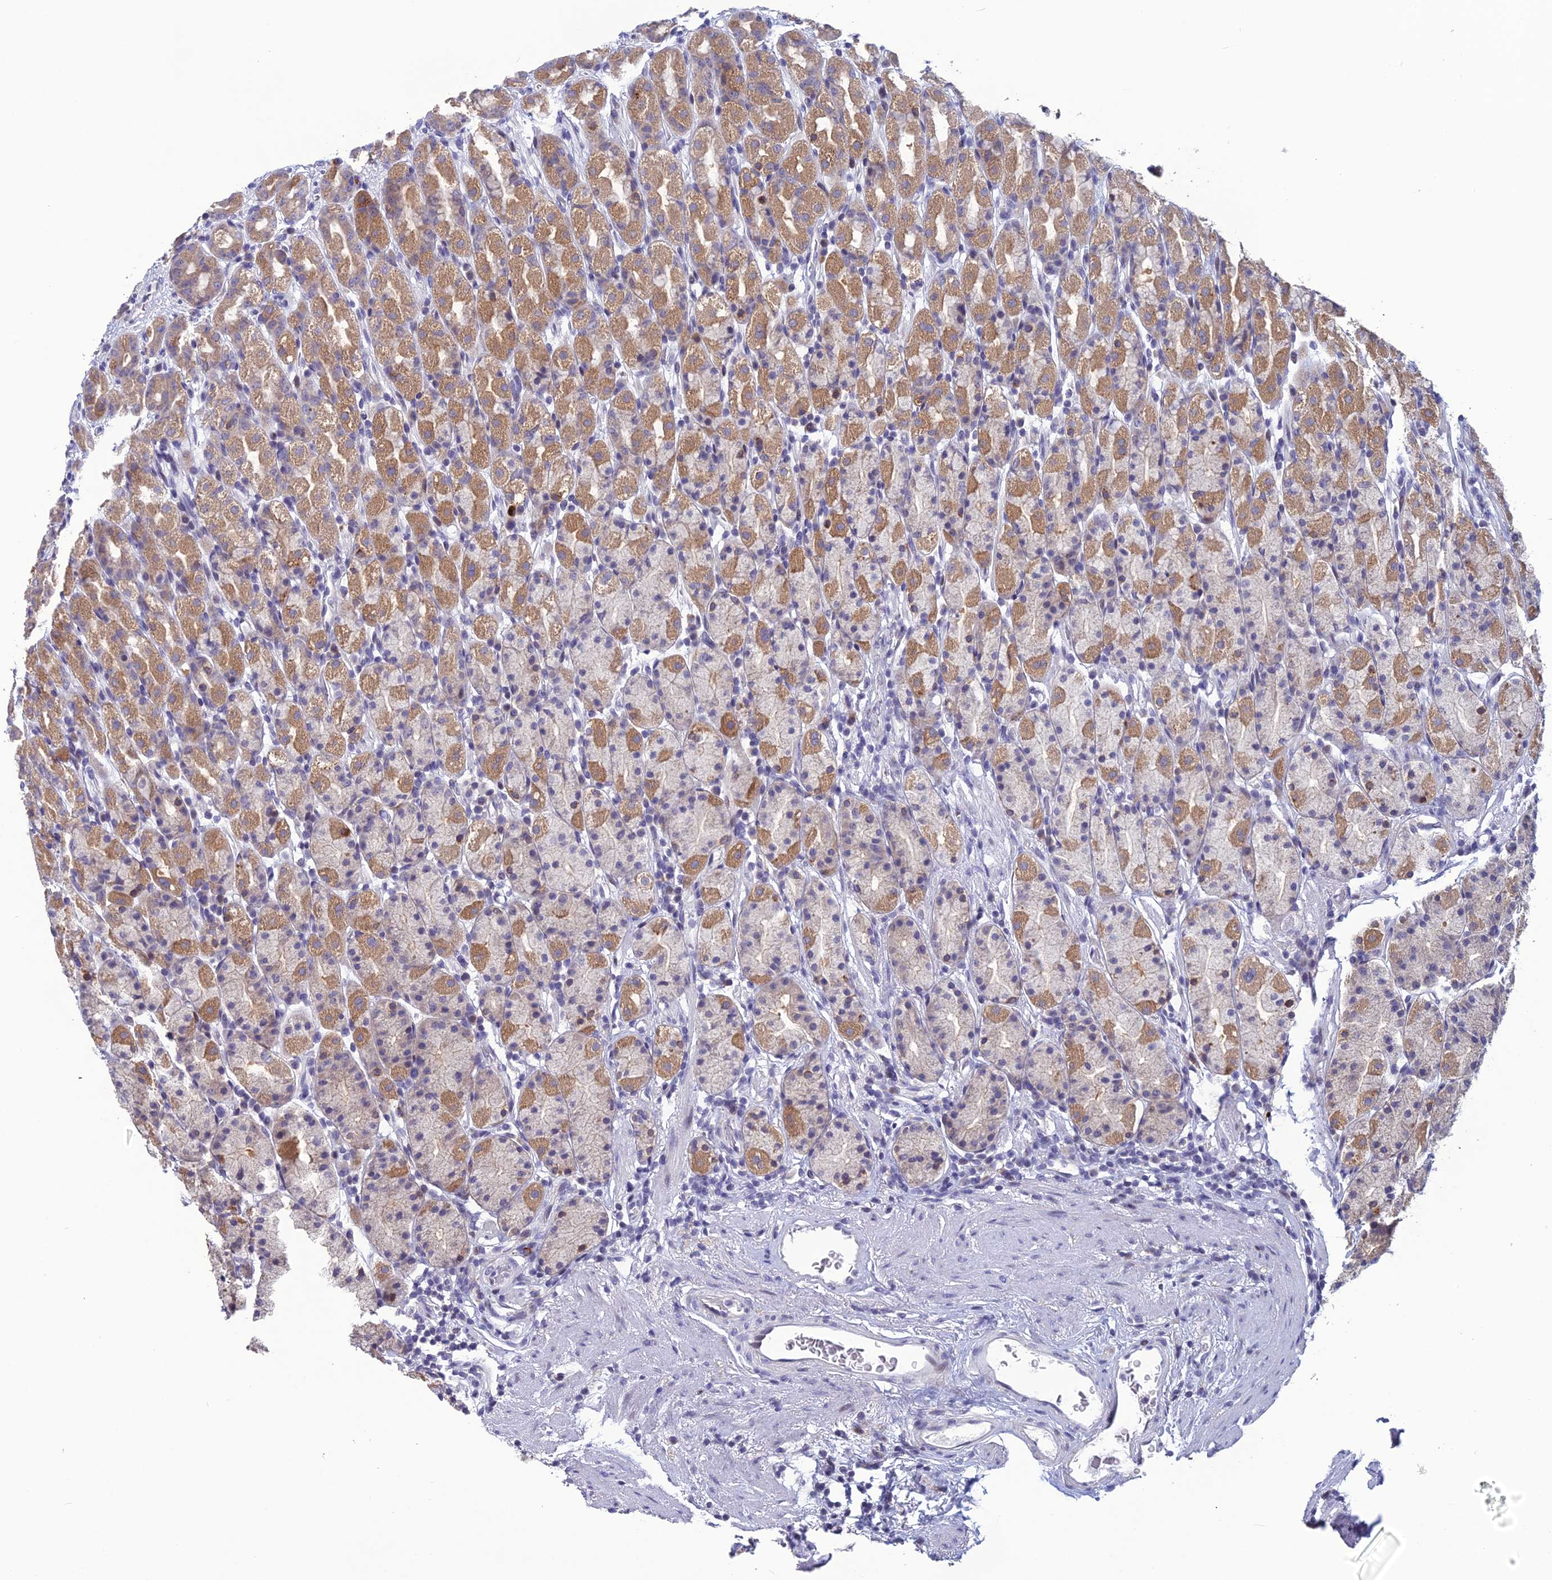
{"staining": {"intensity": "moderate", "quantity": "25%-75%", "location": "cytoplasmic/membranous"}, "tissue": "stomach", "cell_type": "Glandular cells", "image_type": "normal", "snomed": [{"axis": "morphology", "description": "Normal tissue, NOS"}, {"axis": "topography", "description": "Stomach, upper"}, {"axis": "topography", "description": "Stomach, lower"}, {"axis": "topography", "description": "Small intestine"}], "caption": "The histopathology image exhibits immunohistochemical staining of unremarkable stomach. There is moderate cytoplasmic/membranous expression is identified in approximately 25%-75% of glandular cells. The protein is stained brown, and the nuclei are stained in blue (DAB (3,3'-diaminobenzidine) IHC with brightfield microscopy, high magnification).", "gene": "TMEM134", "patient": {"sex": "male", "age": 68}}